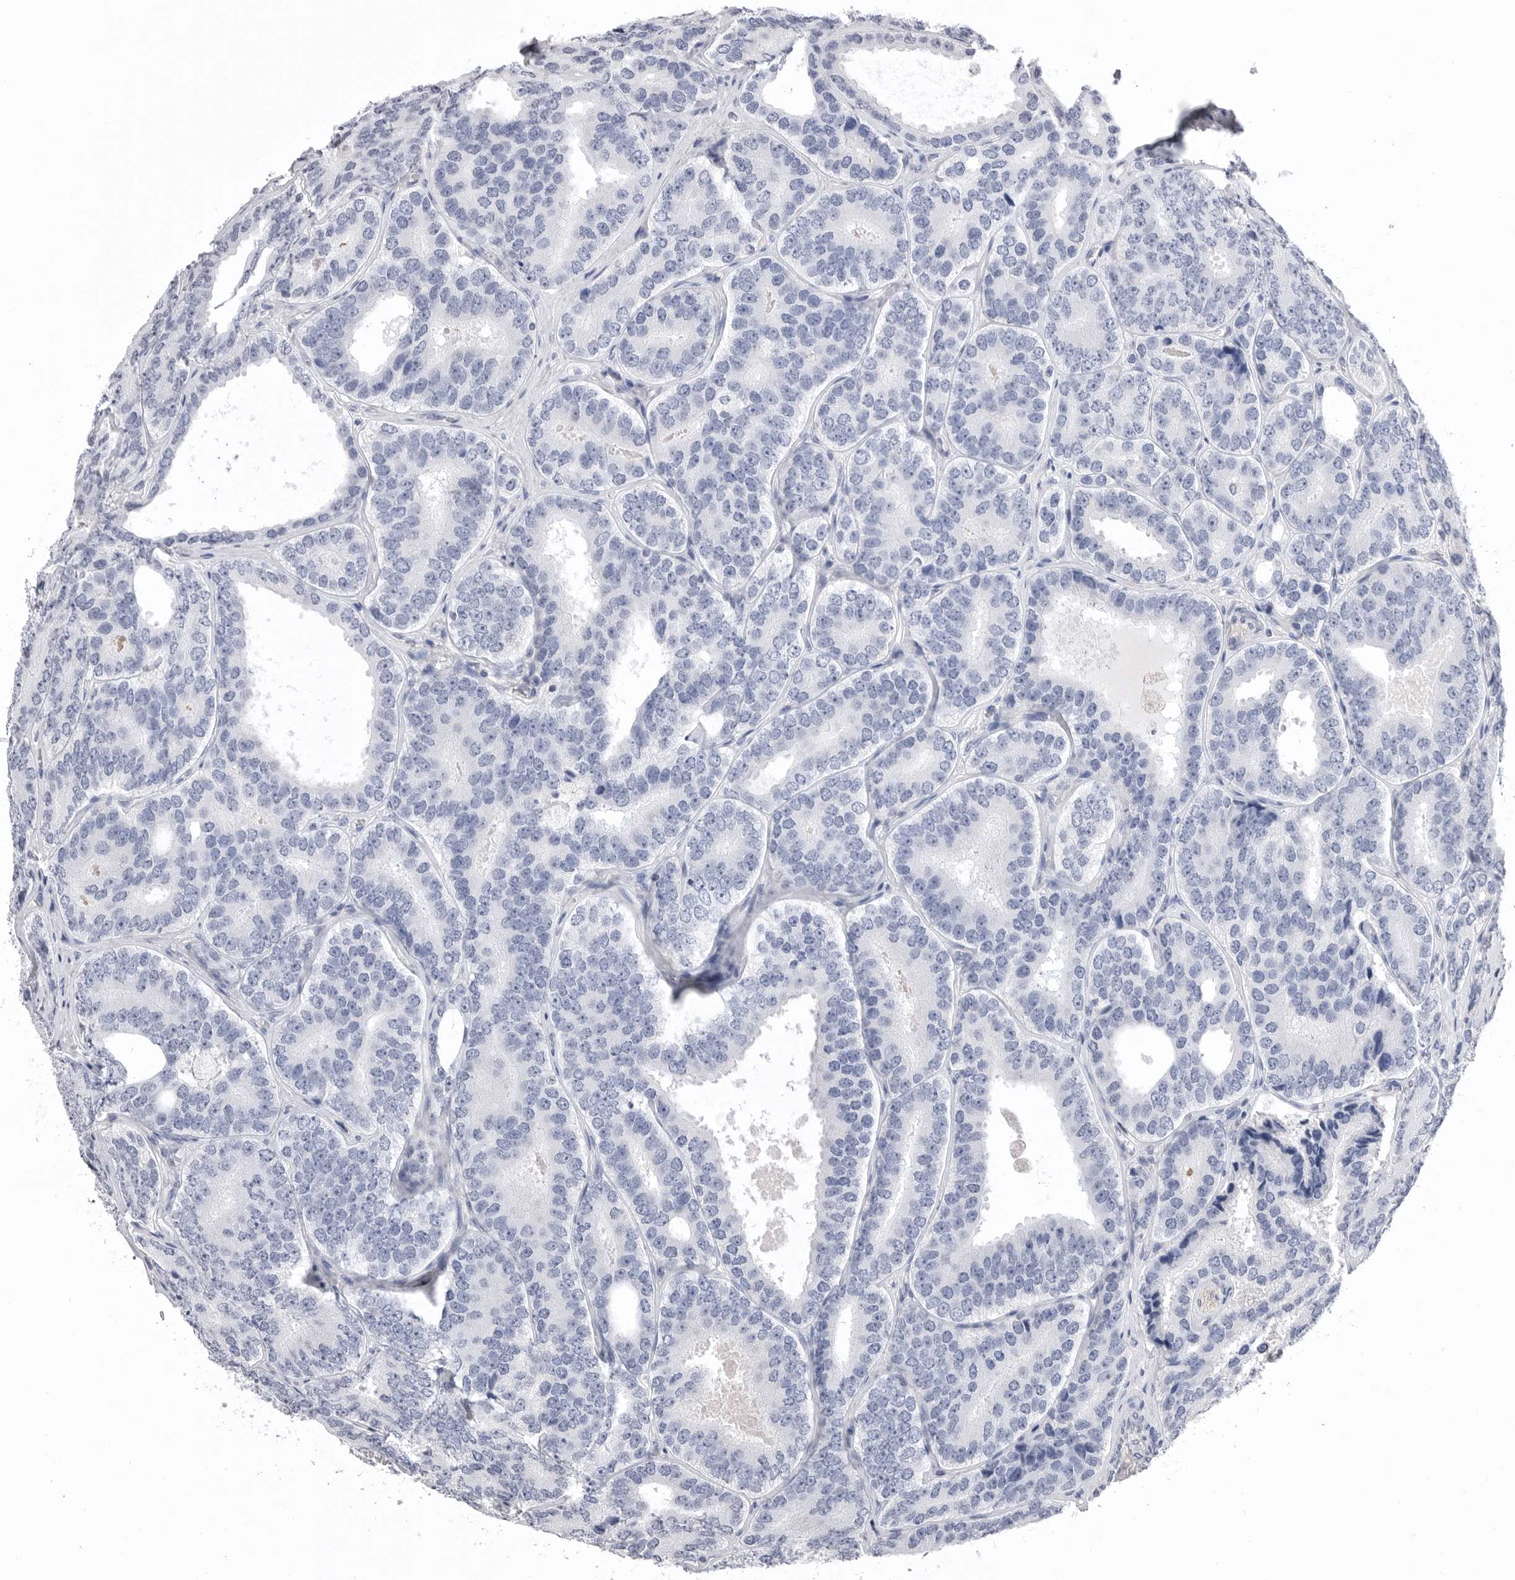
{"staining": {"intensity": "negative", "quantity": "none", "location": "none"}, "tissue": "prostate cancer", "cell_type": "Tumor cells", "image_type": "cancer", "snomed": [{"axis": "morphology", "description": "Adenocarcinoma, High grade"}, {"axis": "topography", "description": "Prostate"}], "caption": "Immunohistochemistry (IHC) photomicrograph of neoplastic tissue: prostate adenocarcinoma (high-grade) stained with DAB exhibits no significant protein staining in tumor cells. Nuclei are stained in blue.", "gene": "DLGAP3", "patient": {"sex": "male", "age": 56}}